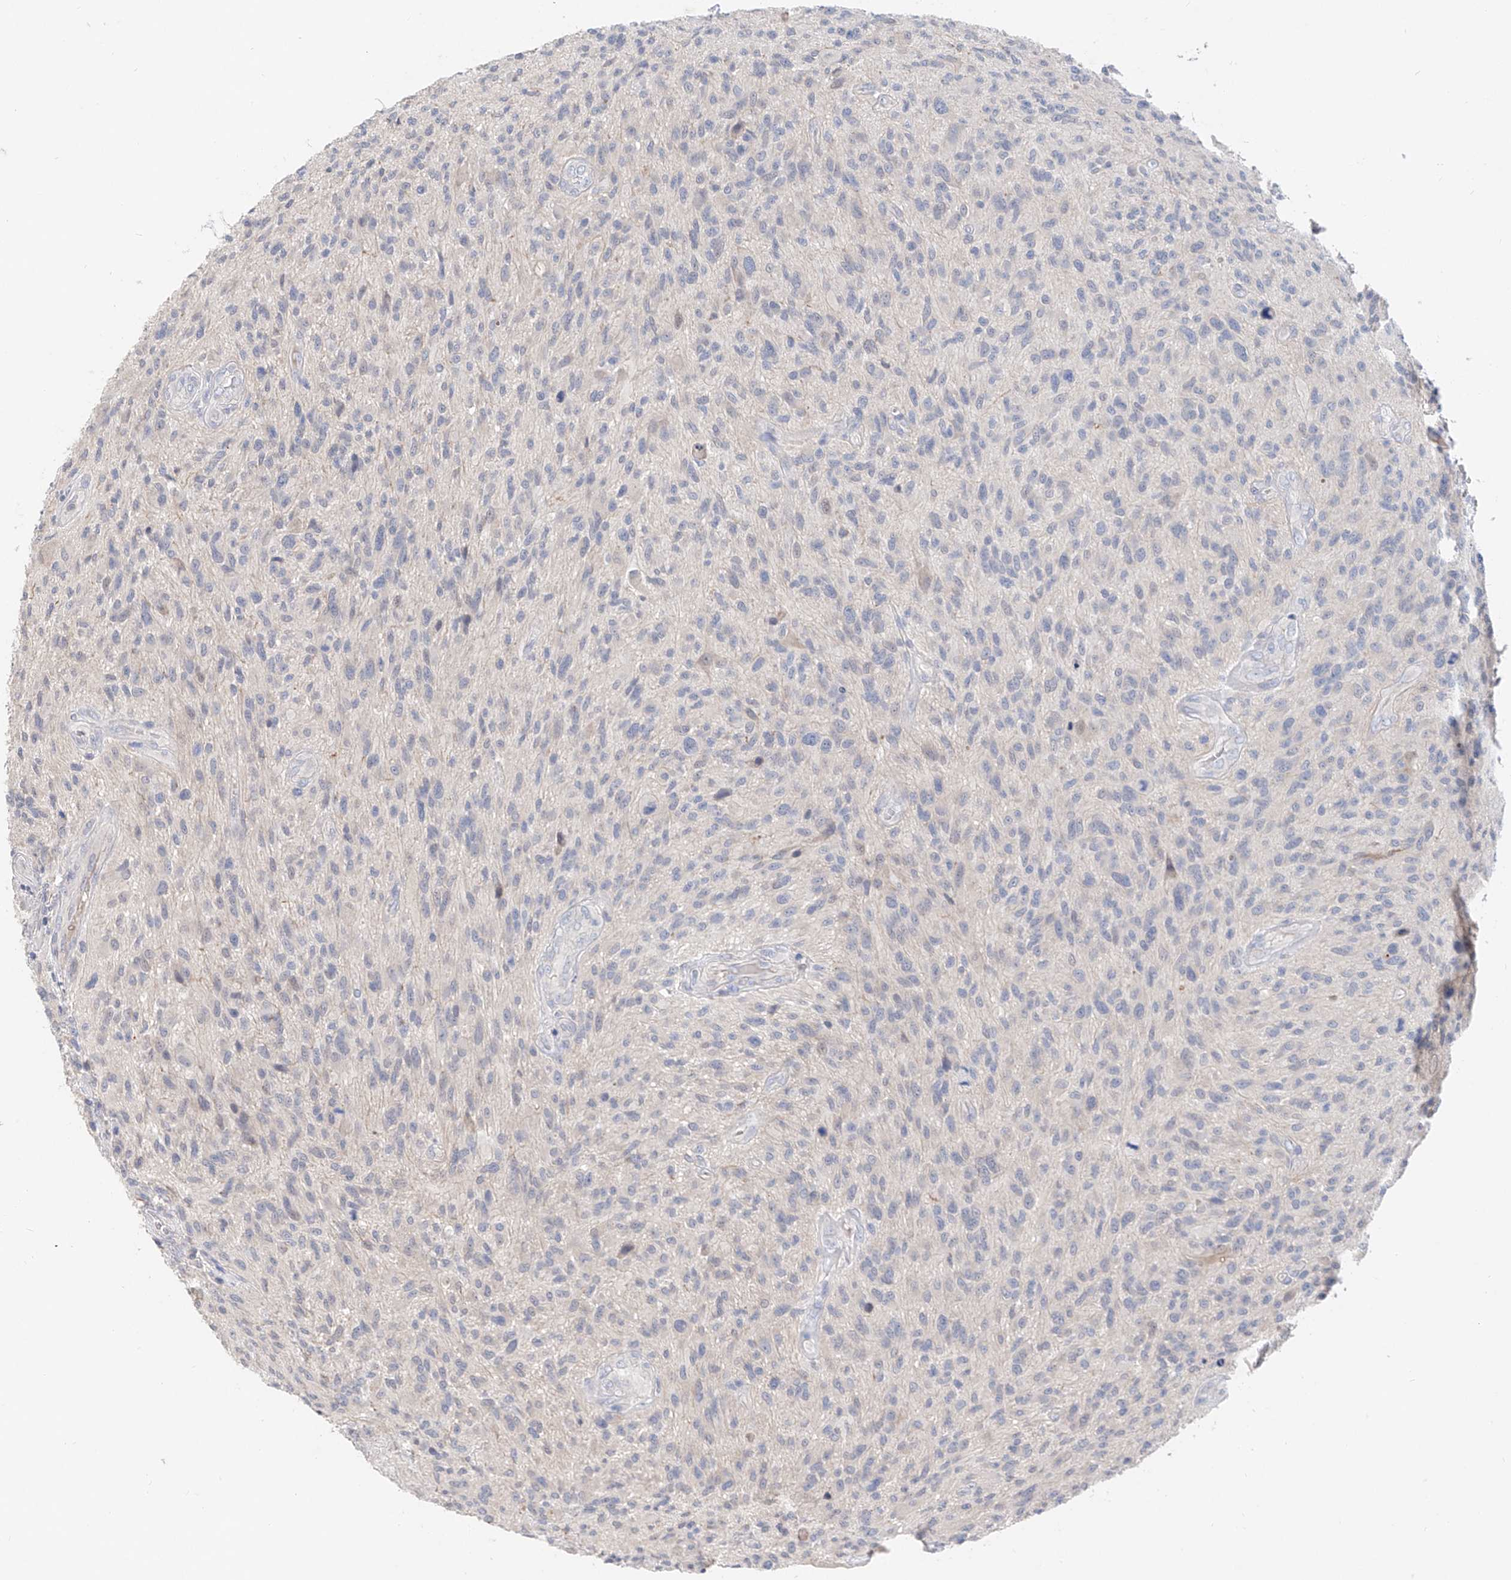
{"staining": {"intensity": "negative", "quantity": "none", "location": "none"}, "tissue": "glioma", "cell_type": "Tumor cells", "image_type": "cancer", "snomed": [{"axis": "morphology", "description": "Glioma, malignant, High grade"}, {"axis": "topography", "description": "Brain"}], "caption": "Glioma stained for a protein using IHC displays no positivity tumor cells.", "gene": "FUCA2", "patient": {"sex": "male", "age": 47}}